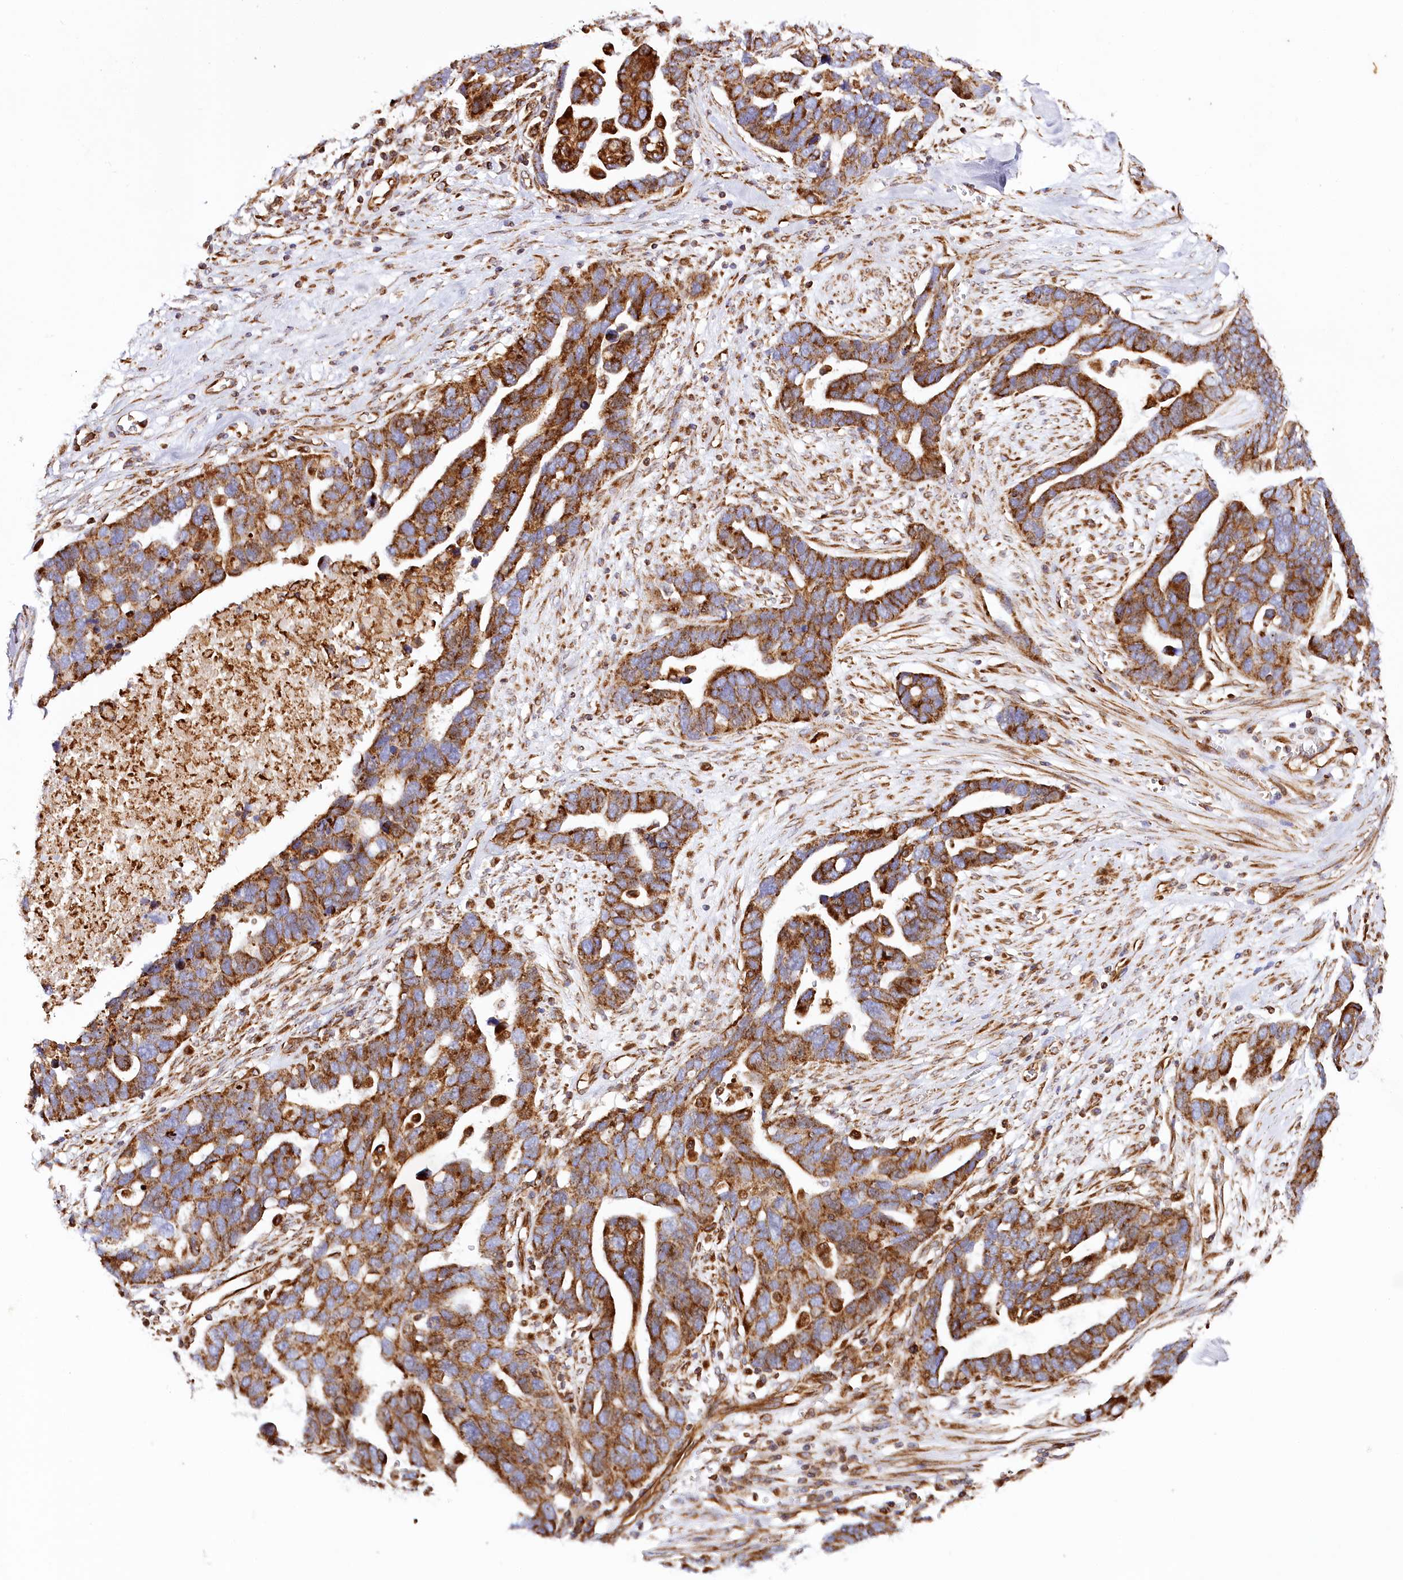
{"staining": {"intensity": "strong", "quantity": ">75%", "location": "cytoplasmic/membranous"}, "tissue": "ovarian cancer", "cell_type": "Tumor cells", "image_type": "cancer", "snomed": [{"axis": "morphology", "description": "Cystadenocarcinoma, serous, NOS"}, {"axis": "topography", "description": "Ovary"}], "caption": "Human ovarian serous cystadenocarcinoma stained with a brown dye reveals strong cytoplasmic/membranous positive staining in about >75% of tumor cells.", "gene": "THUMPD3", "patient": {"sex": "female", "age": 54}}